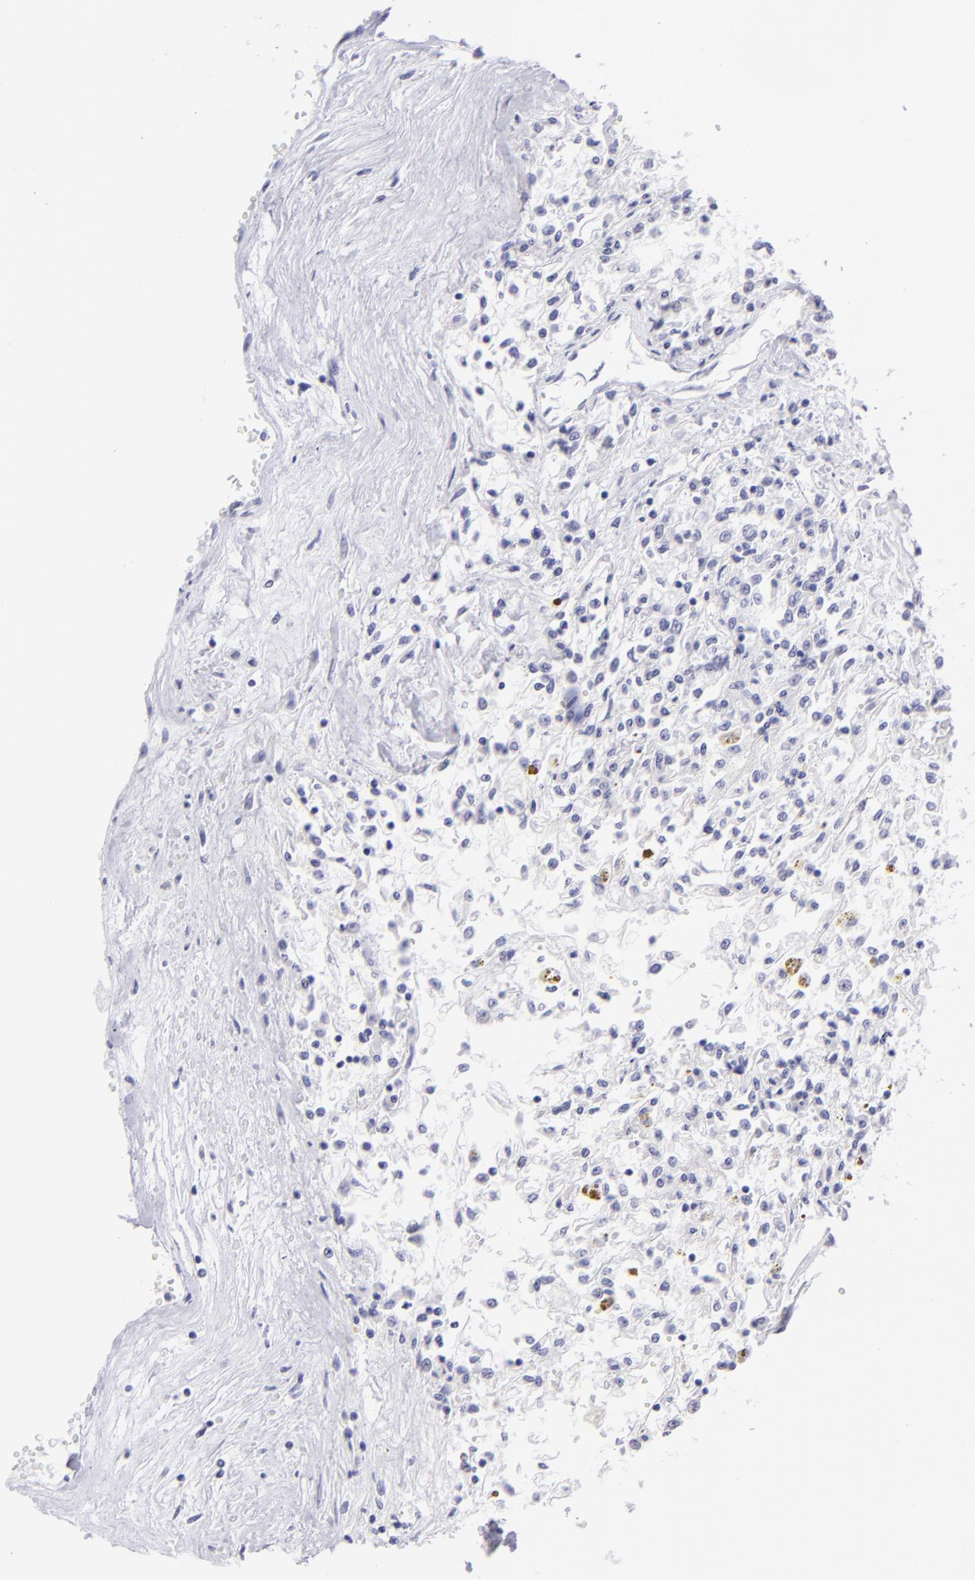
{"staining": {"intensity": "negative", "quantity": "none", "location": "none"}, "tissue": "renal cancer", "cell_type": "Tumor cells", "image_type": "cancer", "snomed": [{"axis": "morphology", "description": "Adenocarcinoma, NOS"}, {"axis": "topography", "description": "Kidney"}], "caption": "Renal cancer (adenocarcinoma) stained for a protein using immunohistochemistry exhibits no positivity tumor cells.", "gene": "SLC1A3", "patient": {"sex": "male", "age": 78}}